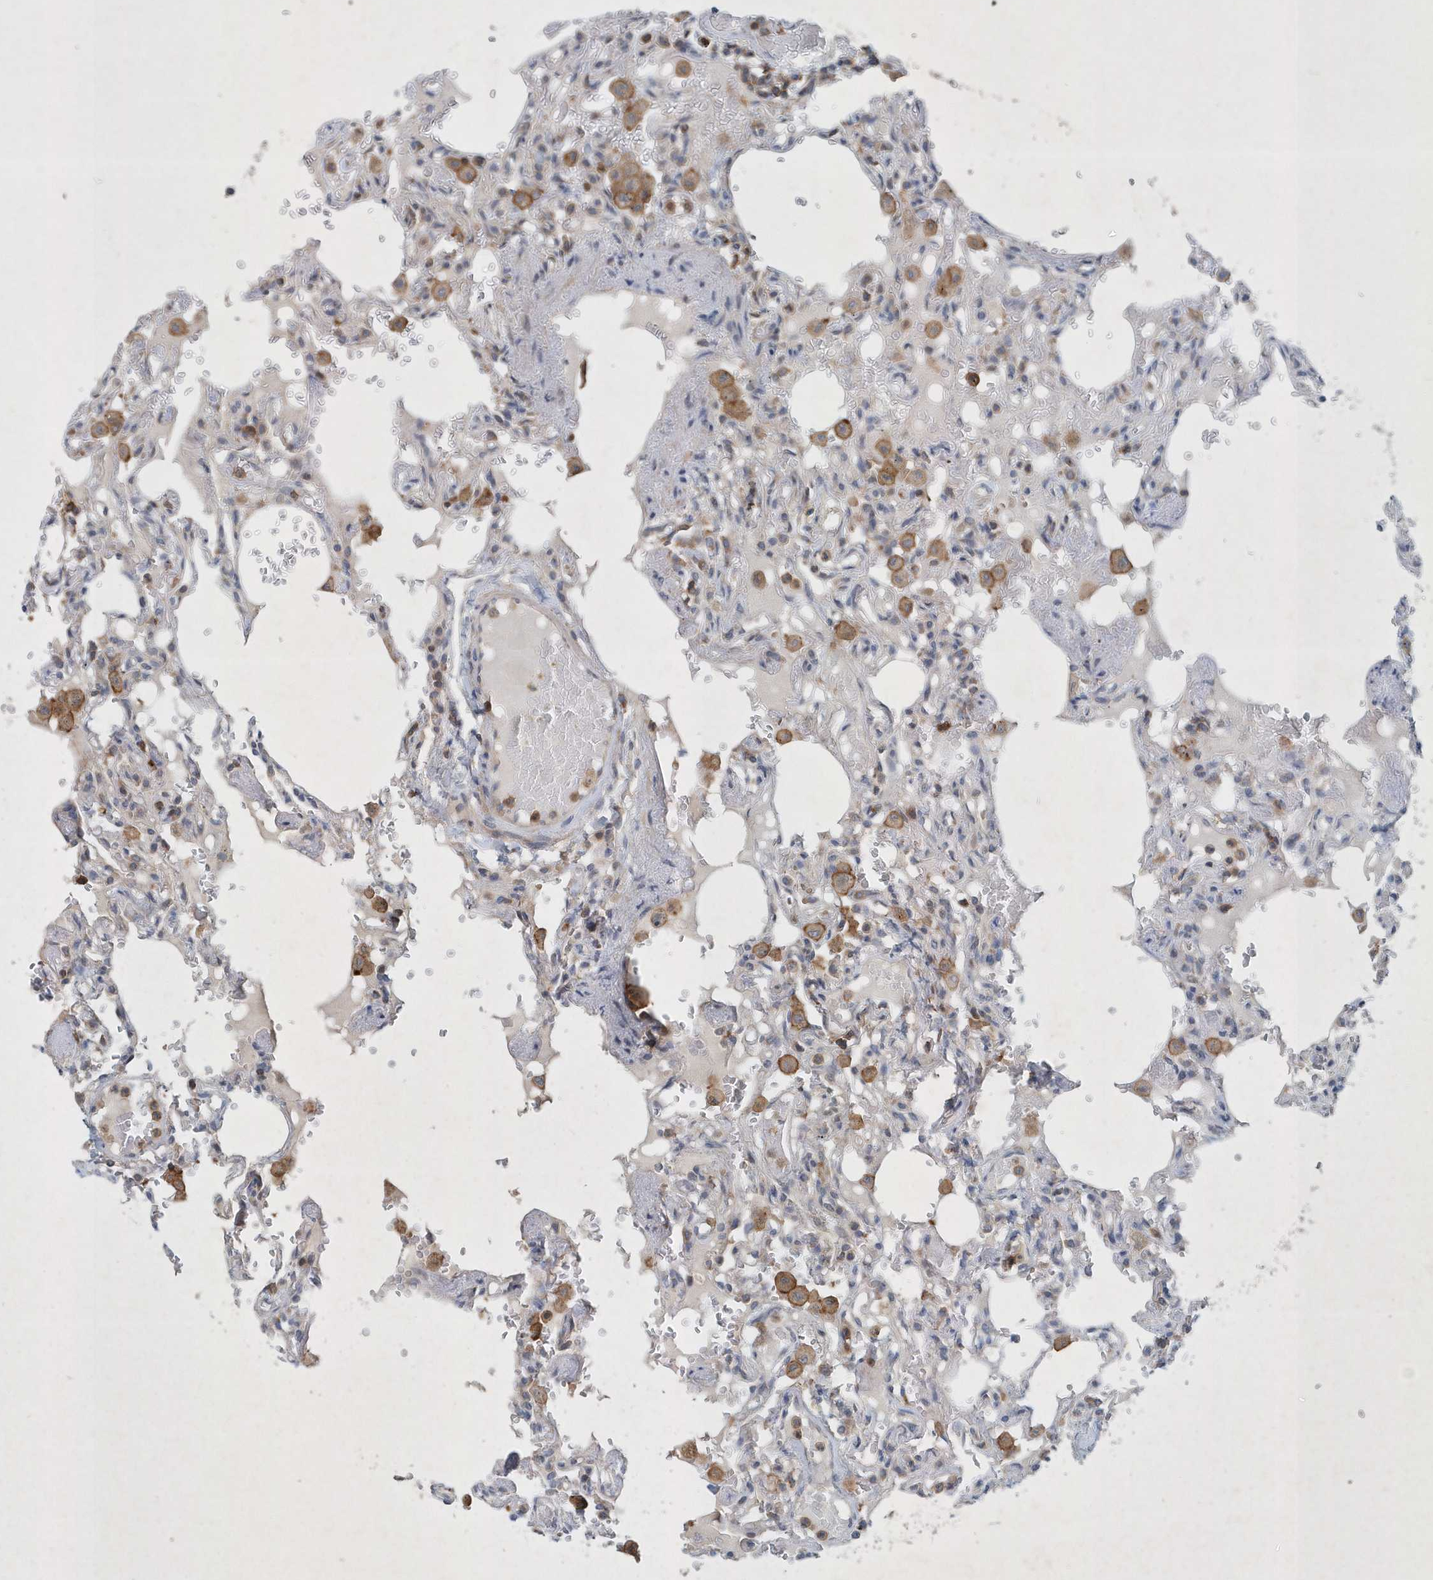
{"staining": {"intensity": "moderate", "quantity": "<25%", "location": "cytoplasmic/membranous"}, "tissue": "lung", "cell_type": "Alveolar cells", "image_type": "normal", "snomed": [{"axis": "morphology", "description": "Normal tissue, NOS"}, {"axis": "topography", "description": "Lung"}], "caption": "Immunohistochemical staining of unremarkable lung reveals <25% levels of moderate cytoplasmic/membranous protein expression in about <25% of alveolar cells.", "gene": "P2RY10", "patient": {"sex": "male", "age": 21}}